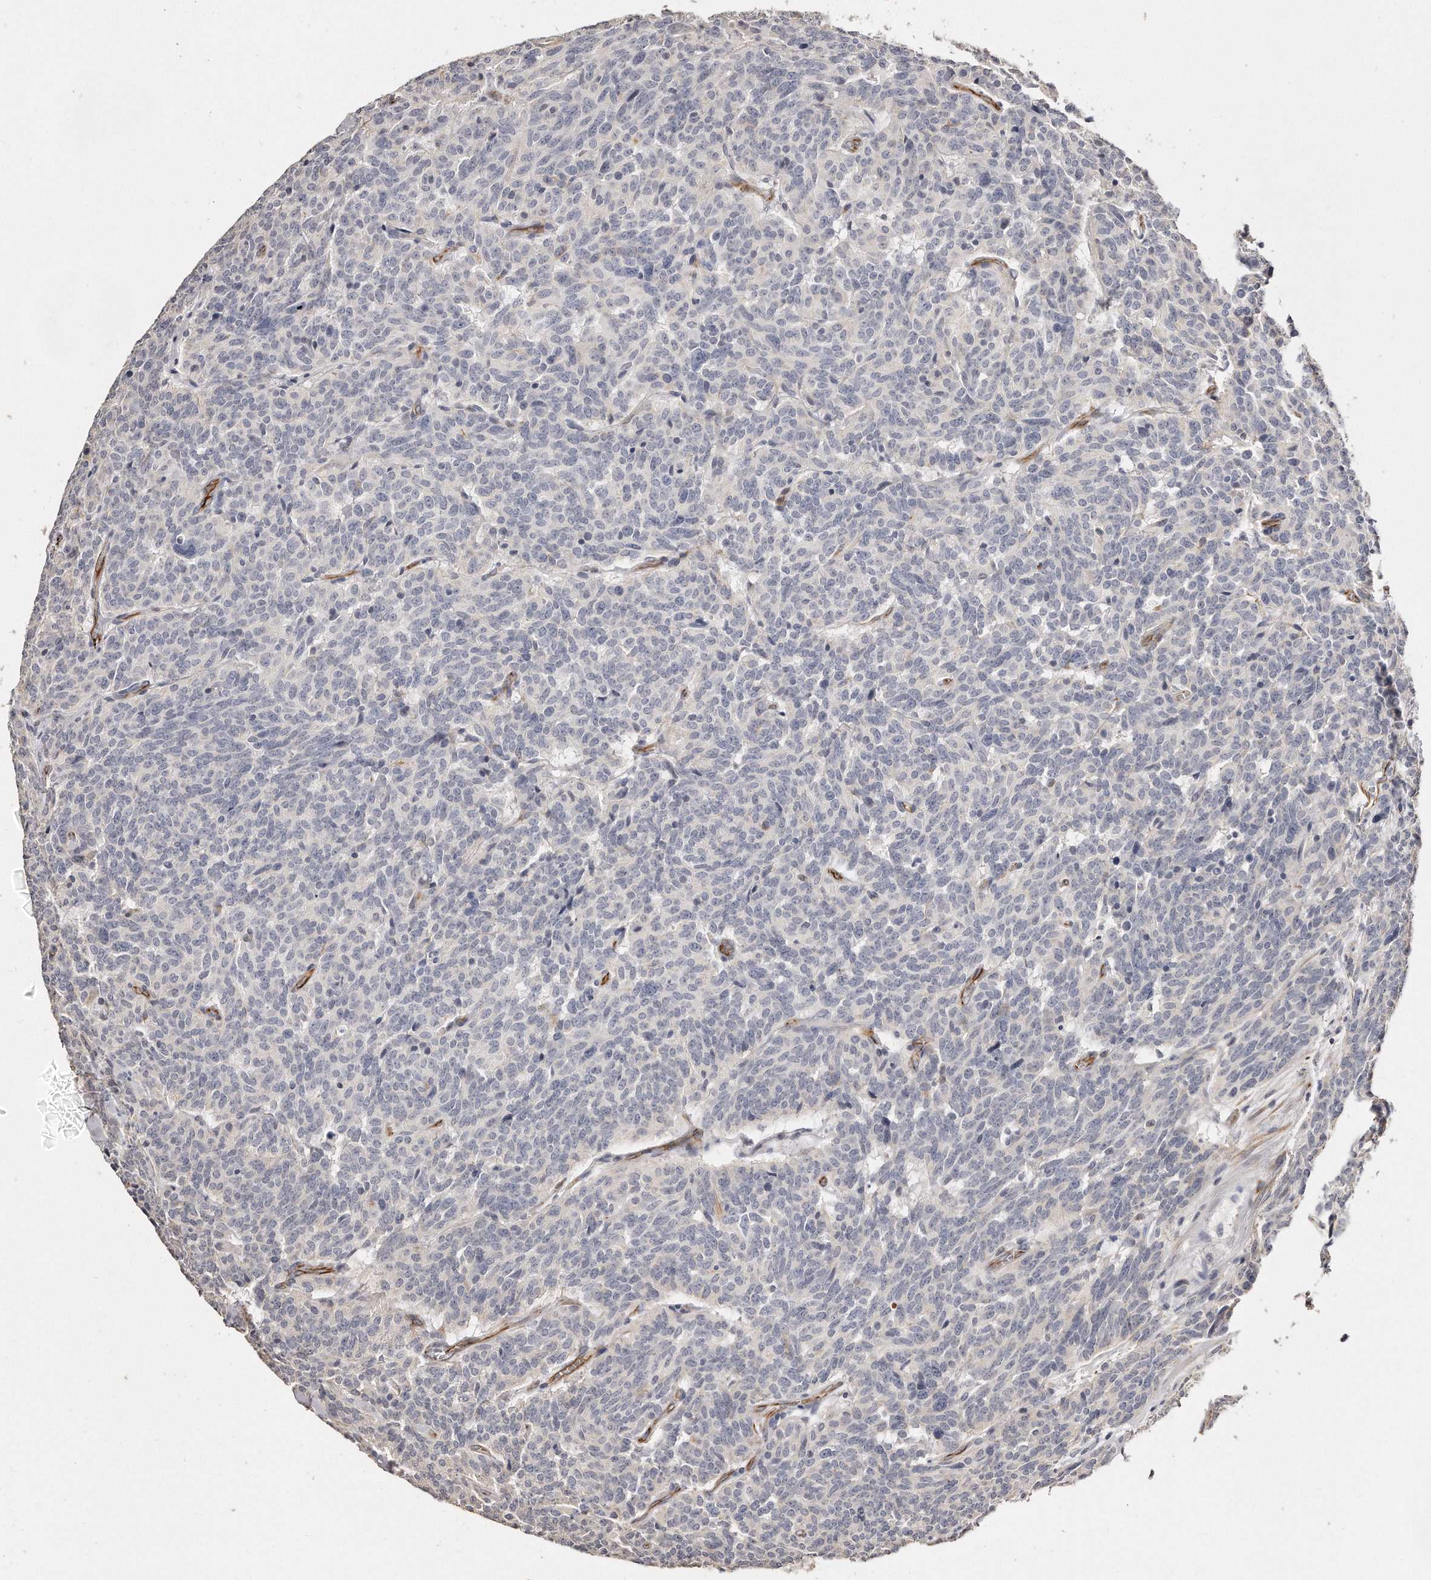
{"staining": {"intensity": "negative", "quantity": "none", "location": "none"}, "tissue": "carcinoid", "cell_type": "Tumor cells", "image_type": "cancer", "snomed": [{"axis": "morphology", "description": "Carcinoid, malignant, NOS"}, {"axis": "topography", "description": "Lung"}], "caption": "There is no significant staining in tumor cells of carcinoid.", "gene": "ZYG11A", "patient": {"sex": "female", "age": 46}}